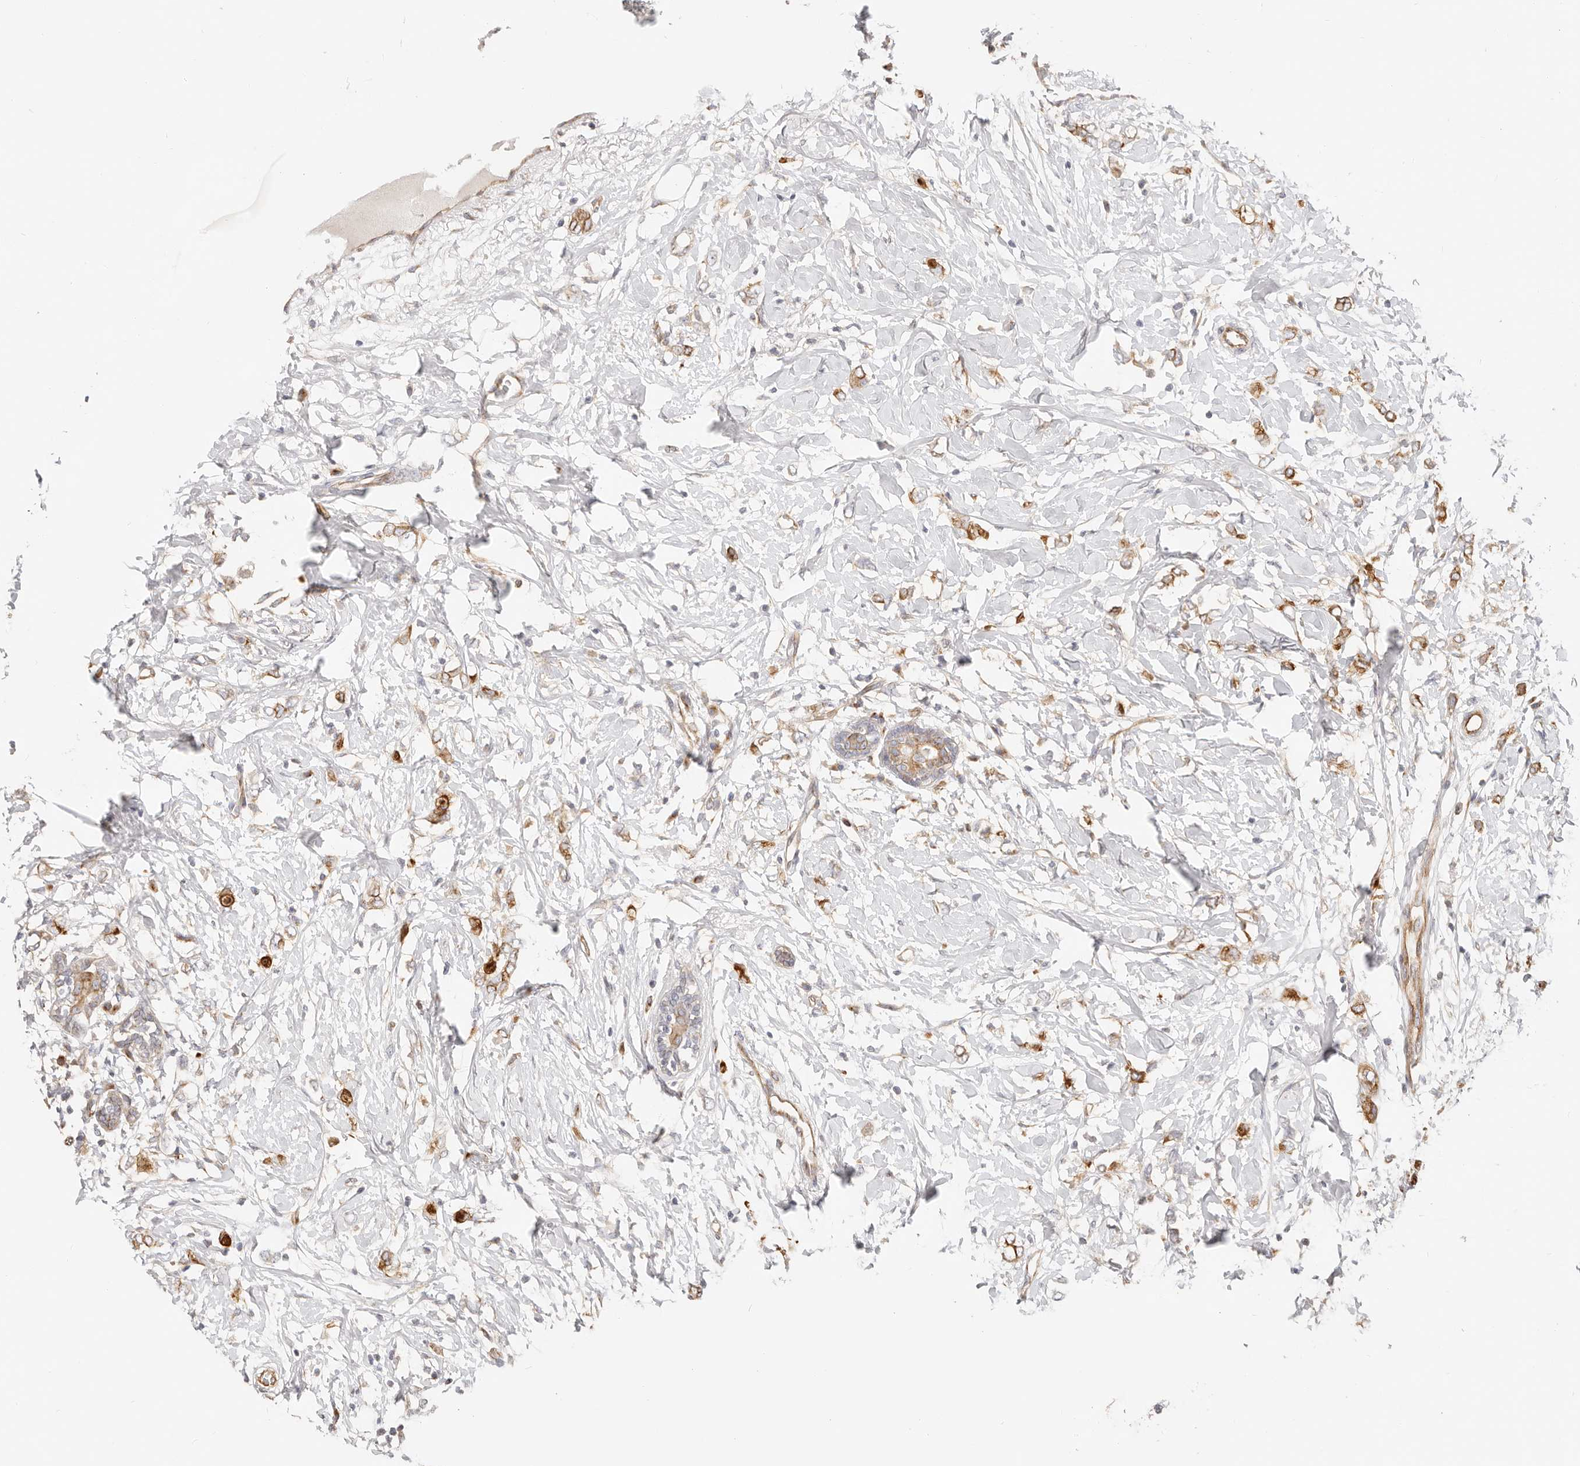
{"staining": {"intensity": "moderate", "quantity": ">75%", "location": "cytoplasmic/membranous"}, "tissue": "breast cancer", "cell_type": "Tumor cells", "image_type": "cancer", "snomed": [{"axis": "morphology", "description": "Normal tissue, NOS"}, {"axis": "morphology", "description": "Lobular carcinoma"}, {"axis": "topography", "description": "Breast"}], "caption": "There is medium levels of moderate cytoplasmic/membranous expression in tumor cells of breast cancer, as demonstrated by immunohistochemical staining (brown color).", "gene": "DTNBP1", "patient": {"sex": "female", "age": 47}}